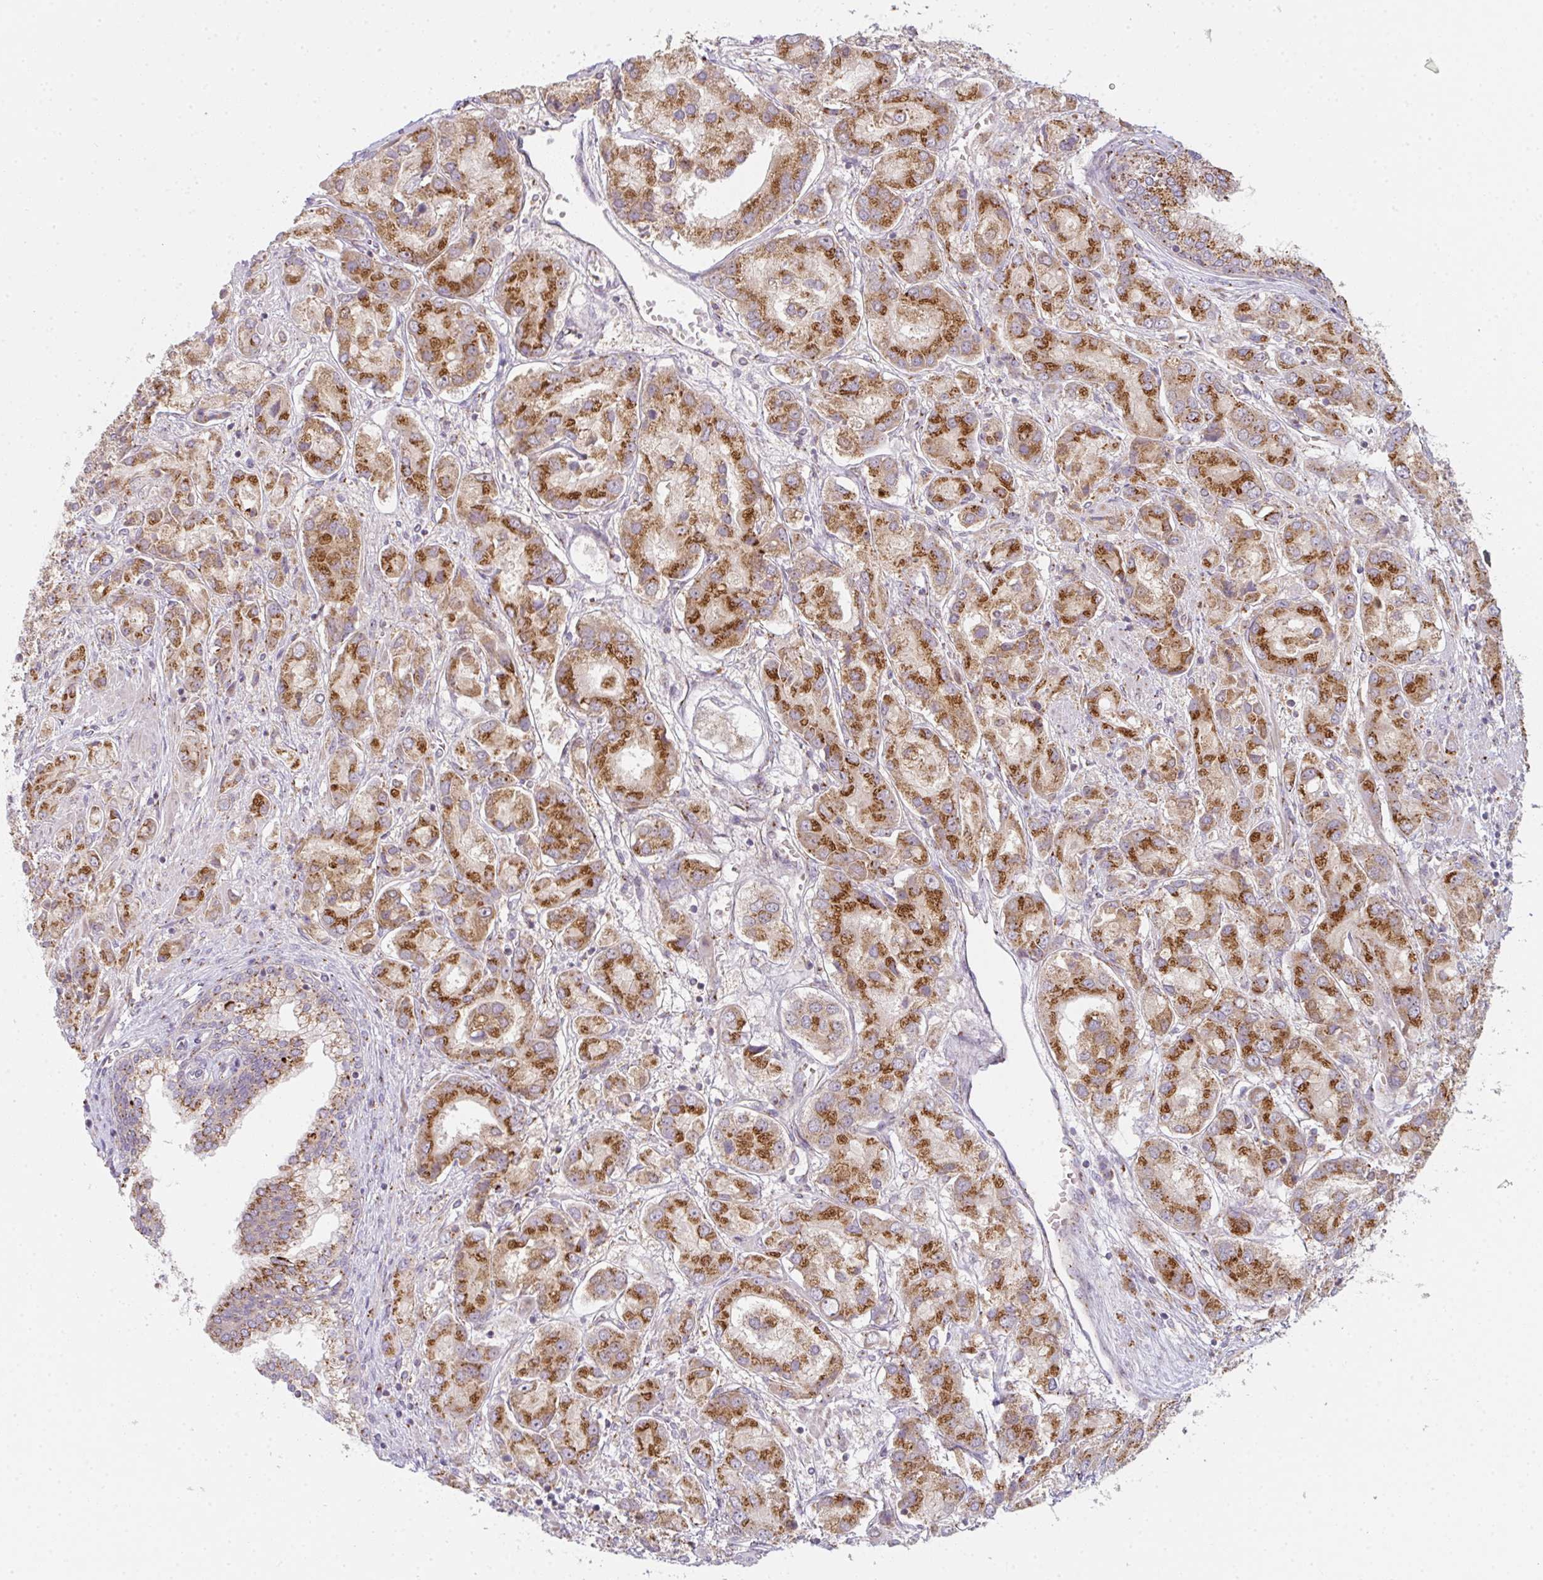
{"staining": {"intensity": "strong", "quantity": ">75%", "location": "cytoplasmic/membranous"}, "tissue": "prostate cancer", "cell_type": "Tumor cells", "image_type": "cancer", "snomed": [{"axis": "morphology", "description": "Adenocarcinoma, High grade"}, {"axis": "topography", "description": "Prostate"}], "caption": "High-grade adenocarcinoma (prostate) was stained to show a protein in brown. There is high levels of strong cytoplasmic/membranous positivity in about >75% of tumor cells.", "gene": "GVQW3", "patient": {"sex": "male", "age": 67}}